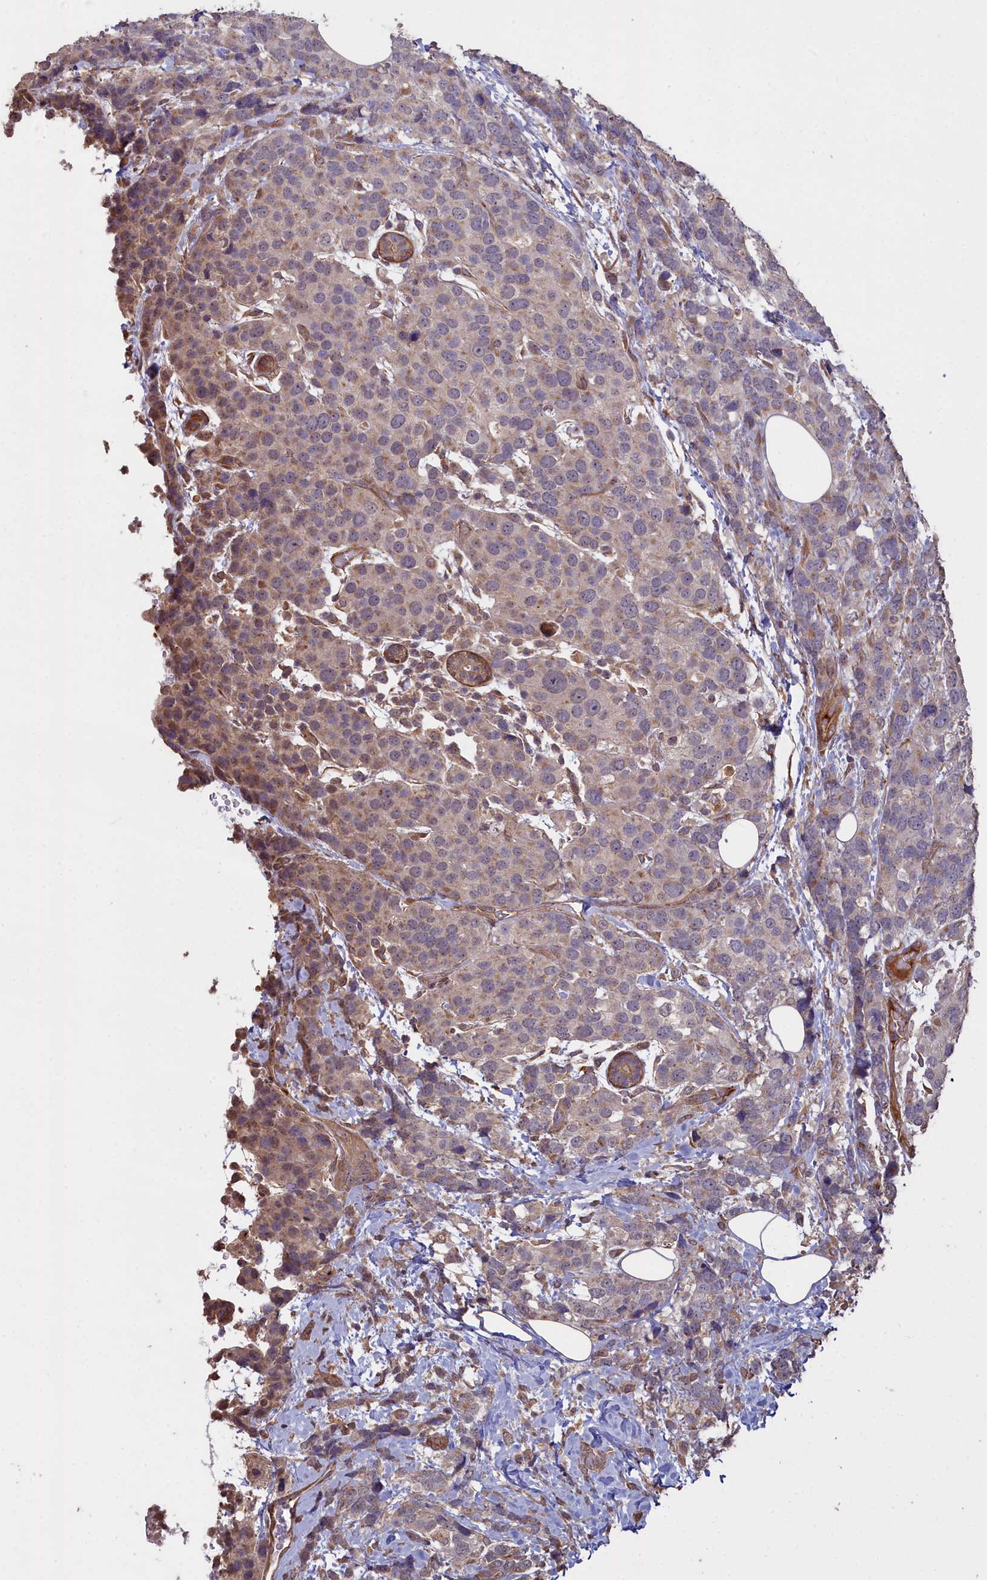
{"staining": {"intensity": "moderate", "quantity": "<25%", "location": "cytoplasmic/membranous"}, "tissue": "breast cancer", "cell_type": "Tumor cells", "image_type": "cancer", "snomed": [{"axis": "morphology", "description": "Lobular carcinoma"}, {"axis": "topography", "description": "Breast"}], "caption": "This is an image of immunohistochemistry (IHC) staining of lobular carcinoma (breast), which shows moderate expression in the cytoplasmic/membranous of tumor cells.", "gene": "ATP6V0A2", "patient": {"sex": "female", "age": 59}}